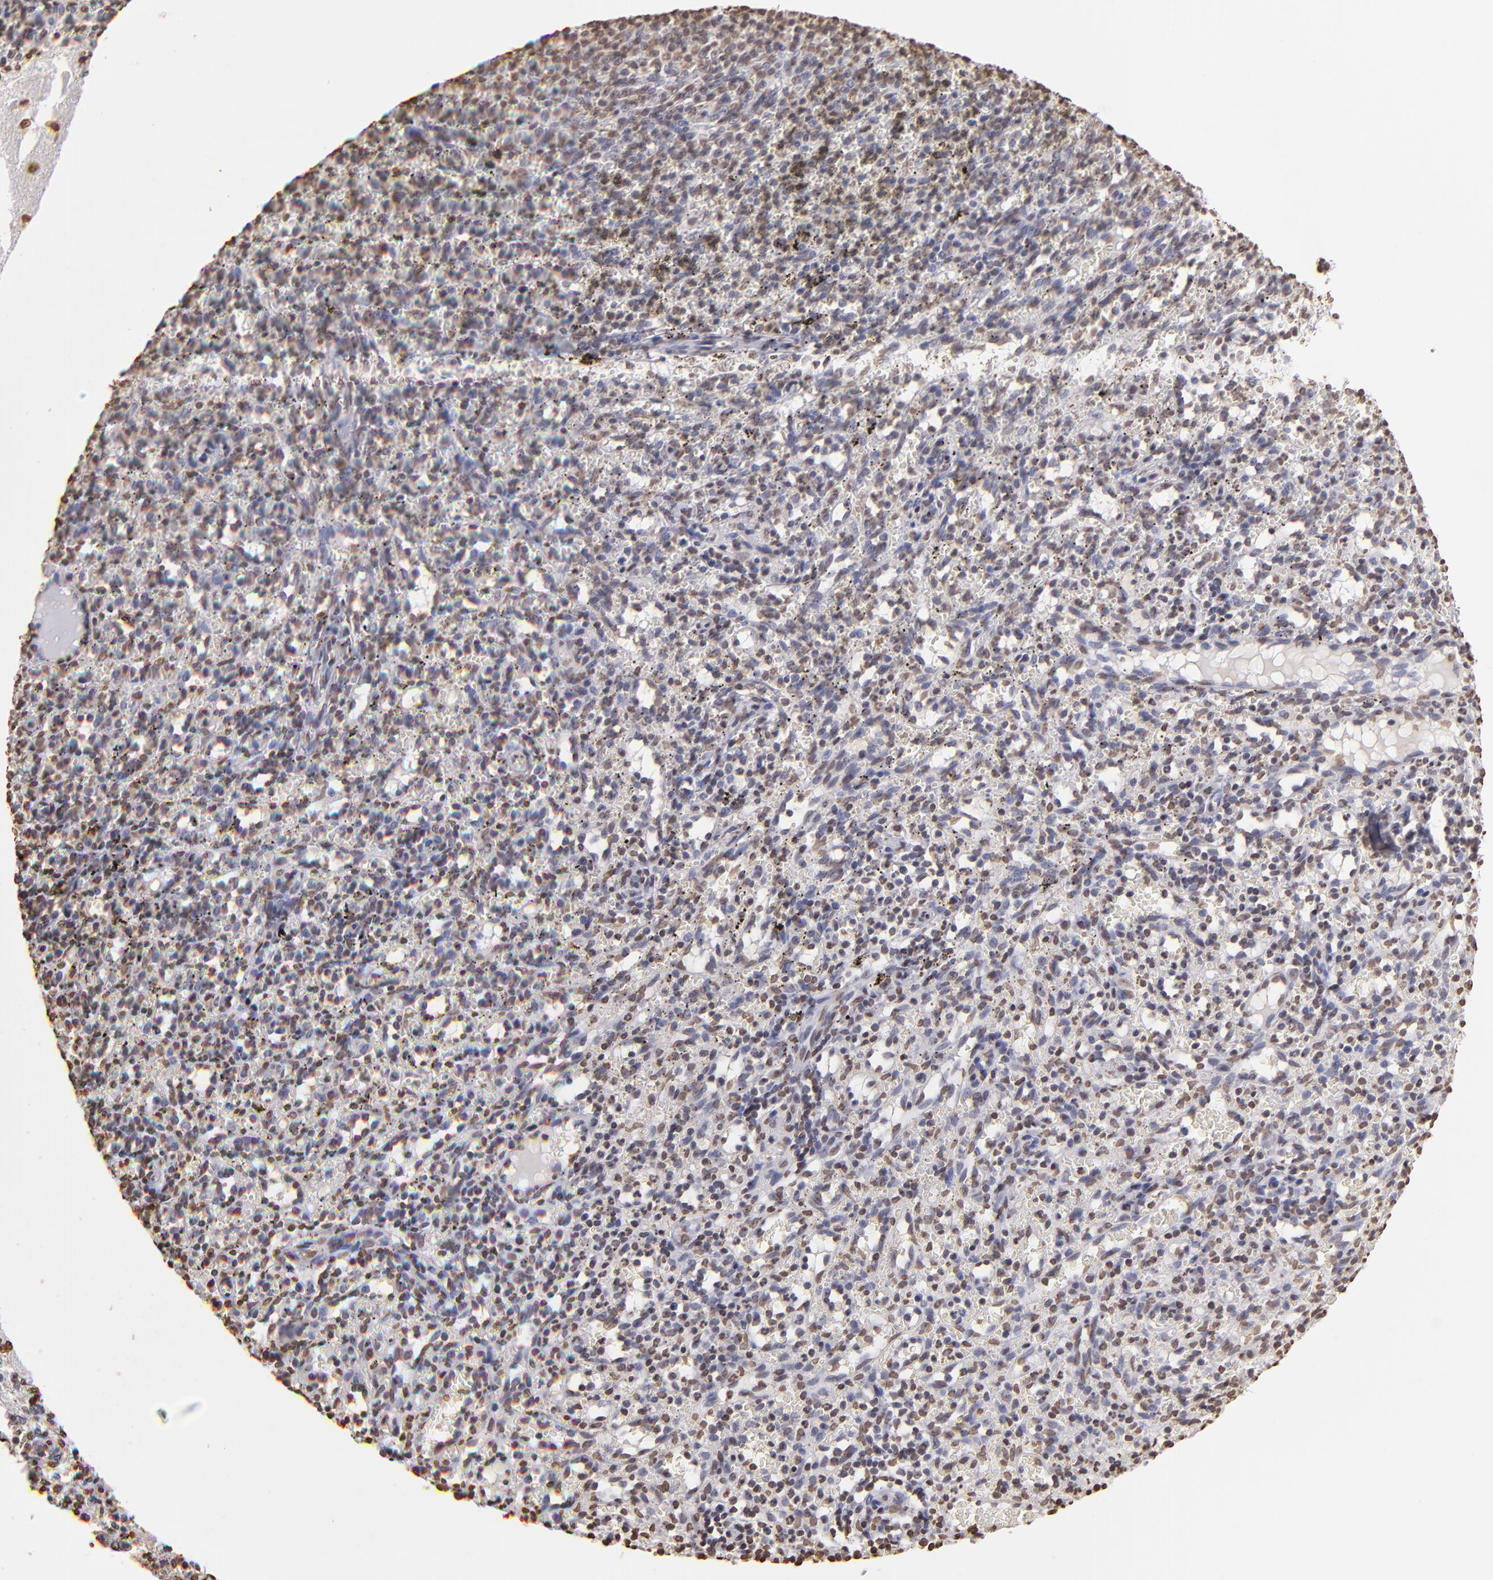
{"staining": {"intensity": "weak", "quantity": "<25%", "location": "nuclear"}, "tissue": "spleen", "cell_type": "Cells in red pulp", "image_type": "normal", "snomed": [{"axis": "morphology", "description": "Normal tissue, NOS"}, {"axis": "topography", "description": "Spleen"}], "caption": "Immunohistochemistry (IHC) of normal spleen demonstrates no expression in cells in red pulp.", "gene": "LBX1", "patient": {"sex": "female", "age": 10}}